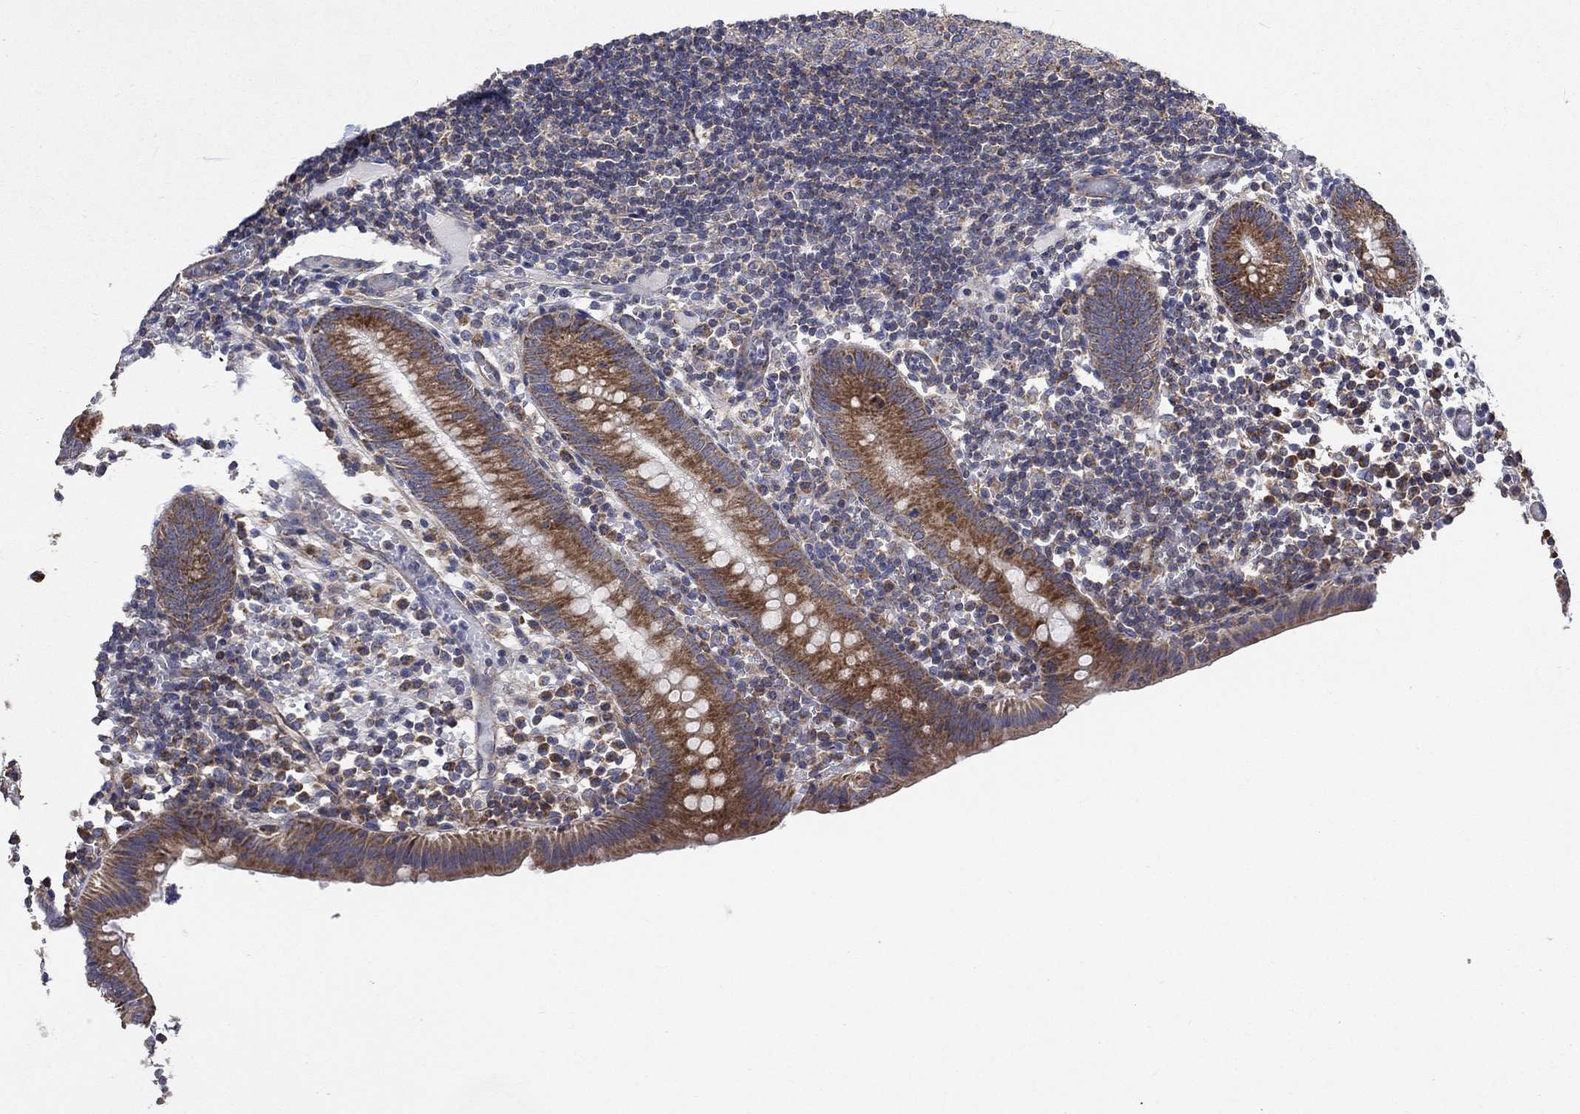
{"staining": {"intensity": "strong", "quantity": ">75%", "location": "cytoplasmic/membranous"}, "tissue": "appendix", "cell_type": "Glandular cells", "image_type": "normal", "snomed": [{"axis": "morphology", "description": "Normal tissue, NOS"}, {"axis": "topography", "description": "Appendix"}], "caption": "This image shows IHC staining of benign human appendix, with high strong cytoplasmic/membranous staining in approximately >75% of glandular cells.", "gene": "RPLP0", "patient": {"sex": "female", "age": 40}}